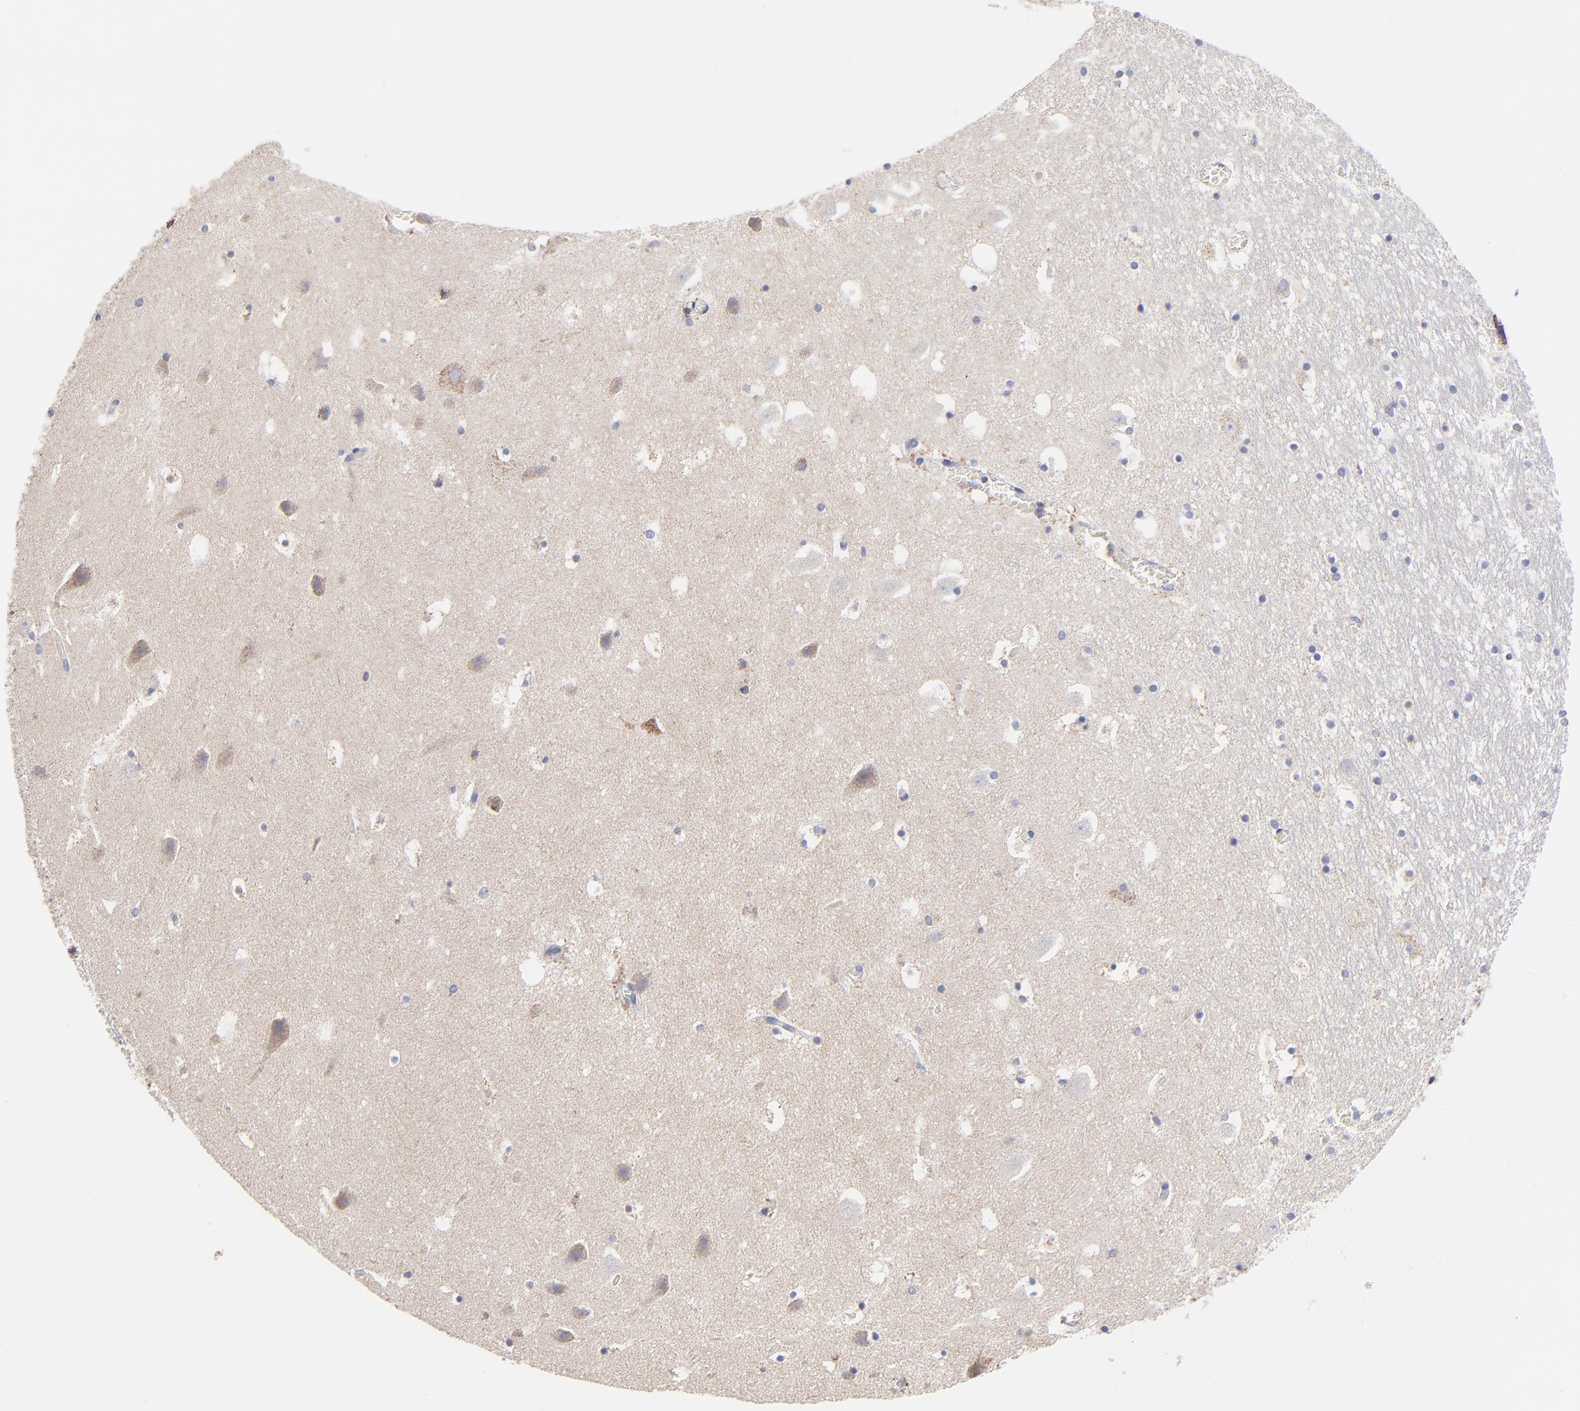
{"staining": {"intensity": "negative", "quantity": "none", "location": "none"}, "tissue": "hippocampus", "cell_type": "Glial cells", "image_type": "normal", "snomed": [{"axis": "morphology", "description": "Normal tissue, NOS"}, {"axis": "topography", "description": "Hippocampus"}], "caption": "This is a photomicrograph of immunohistochemistry staining of benign hippocampus, which shows no positivity in glial cells. (DAB IHC visualized using brightfield microscopy, high magnification).", "gene": "FBXL12", "patient": {"sex": "male", "age": 45}}